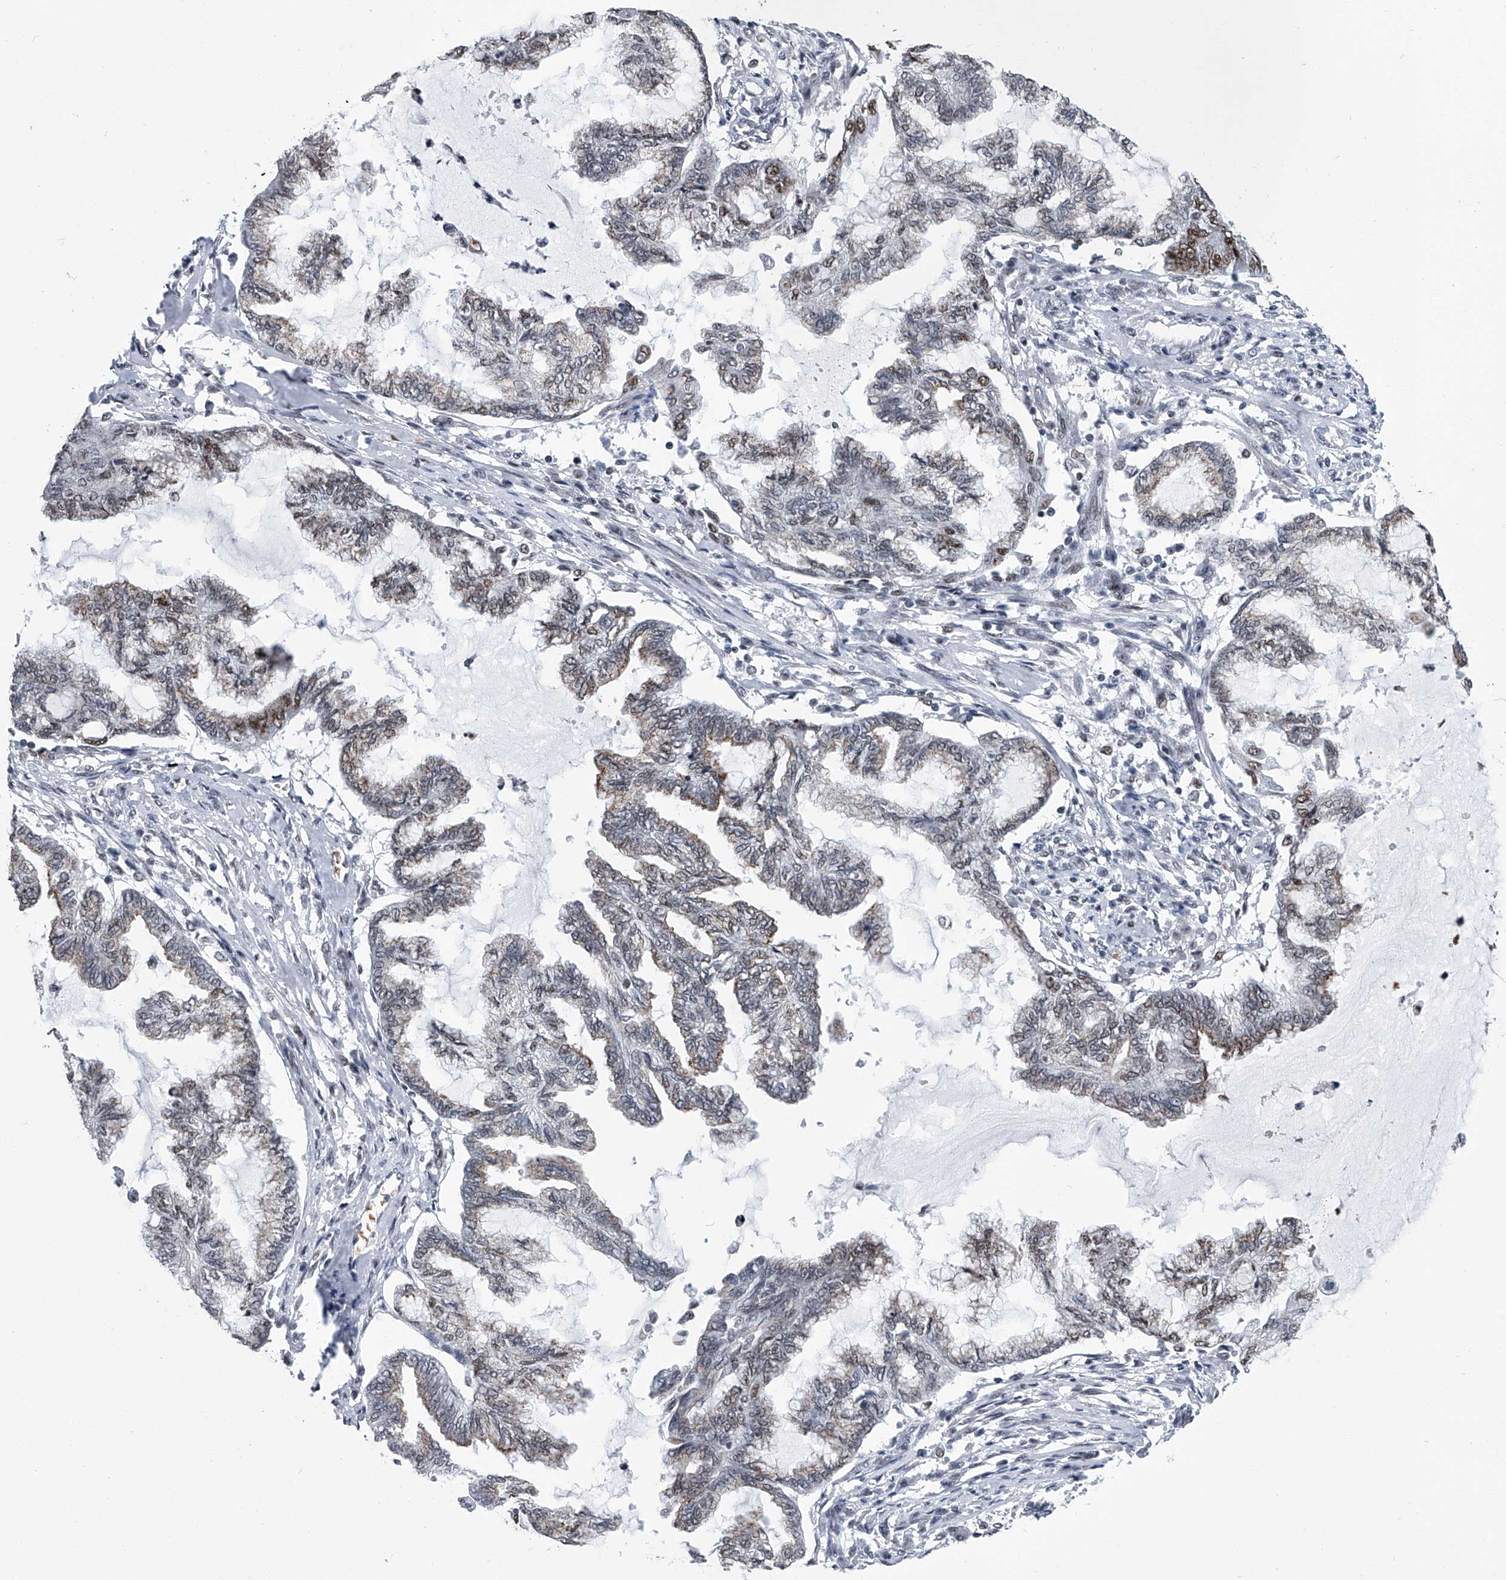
{"staining": {"intensity": "weak", "quantity": "25%-75%", "location": "nuclear"}, "tissue": "endometrial cancer", "cell_type": "Tumor cells", "image_type": "cancer", "snomed": [{"axis": "morphology", "description": "Adenocarcinoma, NOS"}, {"axis": "topography", "description": "Endometrium"}], "caption": "Tumor cells show weak nuclear staining in about 25%-75% of cells in endometrial cancer (adenocarcinoma).", "gene": "SIM2", "patient": {"sex": "female", "age": 86}}